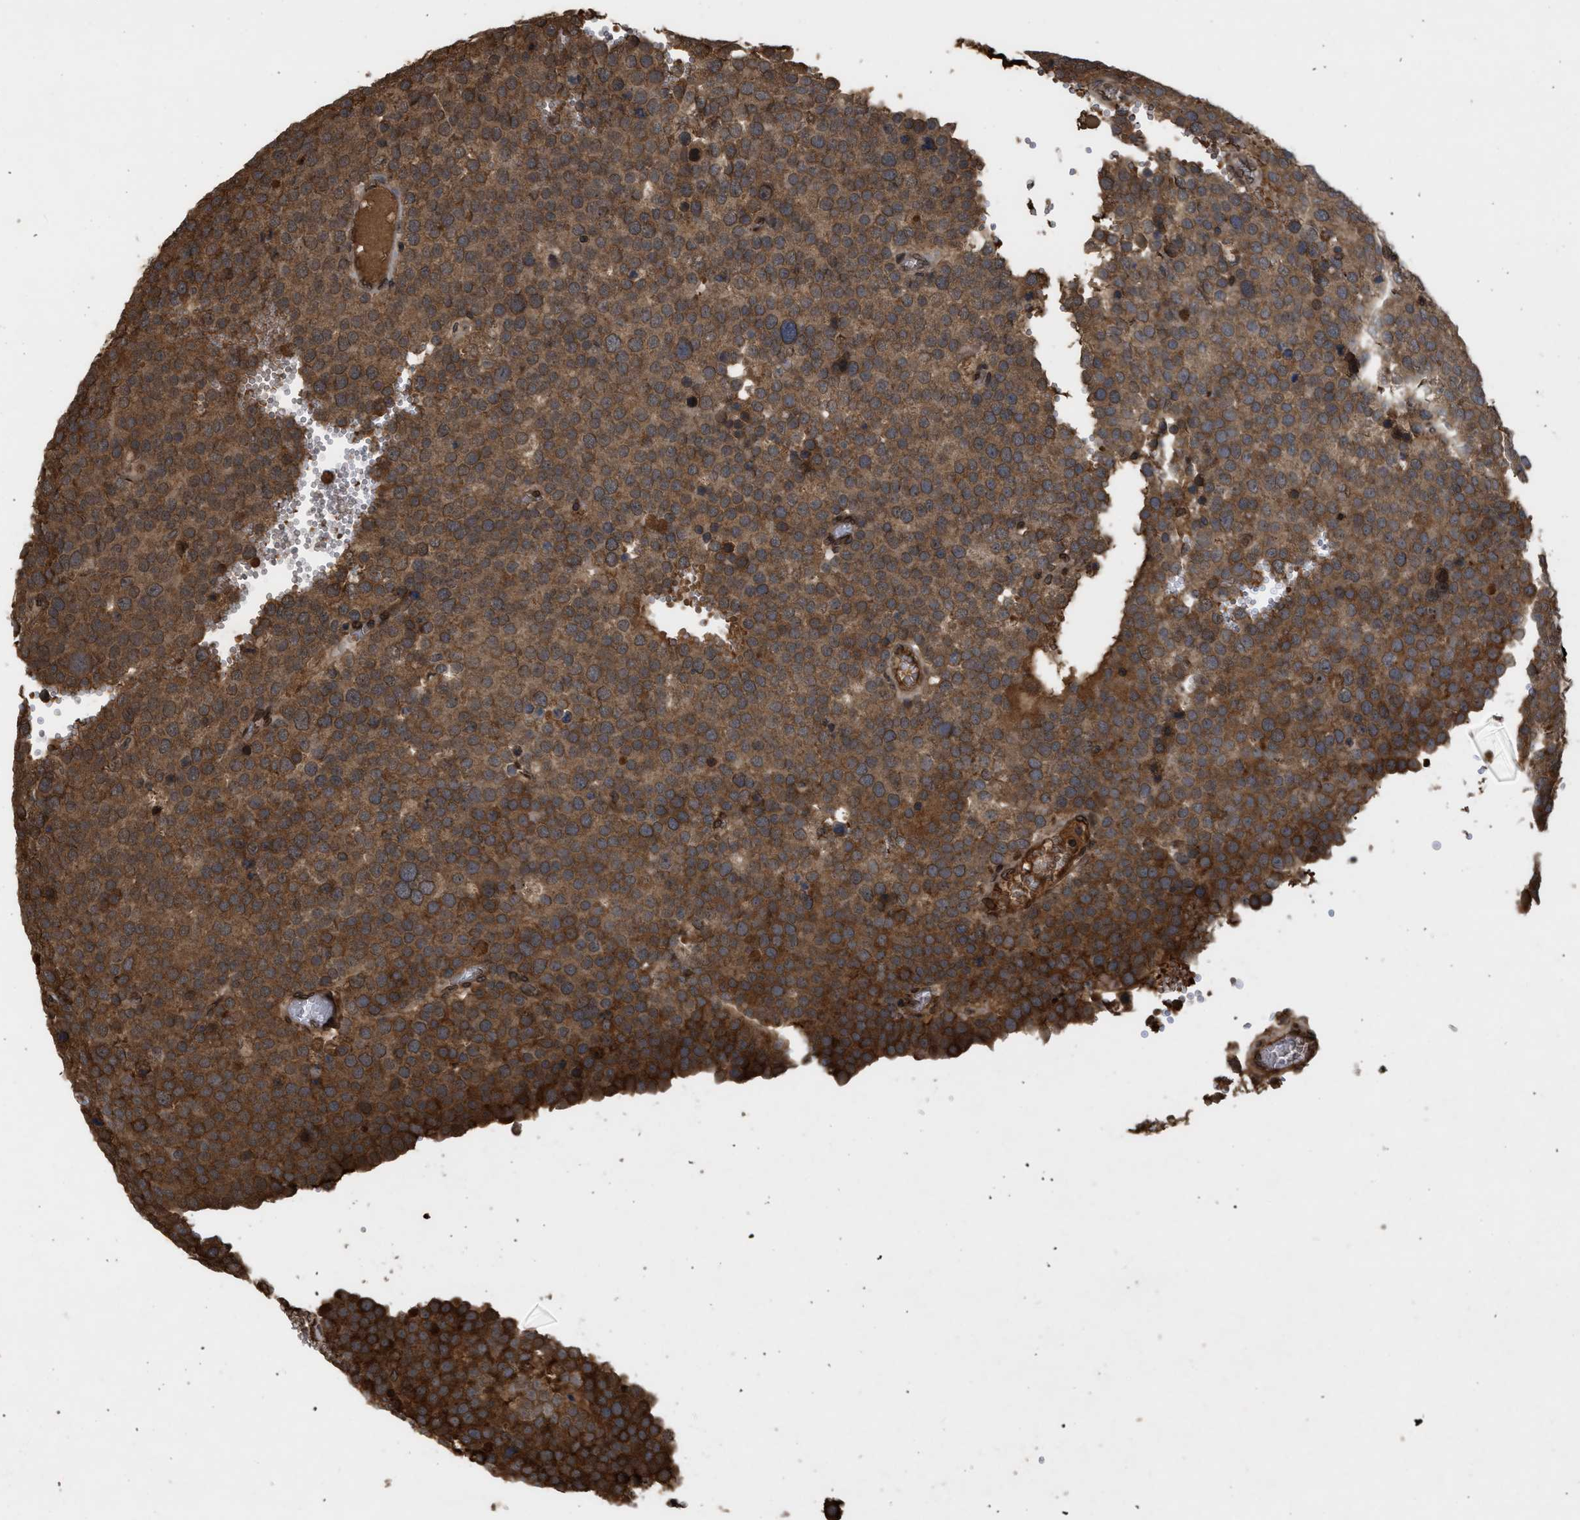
{"staining": {"intensity": "moderate", "quantity": ">75%", "location": "cytoplasmic/membranous,nuclear"}, "tissue": "testis cancer", "cell_type": "Tumor cells", "image_type": "cancer", "snomed": [{"axis": "morphology", "description": "Normal tissue, NOS"}, {"axis": "morphology", "description": "Seminoma, NOS"}, {"axis": "topography", "description": "Testis"}], "caption": "This micrograph shows immunohistochemistry (IHC) staining of human testis cancer, with medium moderate cytoplasmic/membranous and nuclear staining in about >75% of tumor cells.", "gene": "CRY1", "patient": {"sex": "male", "age": 71}}